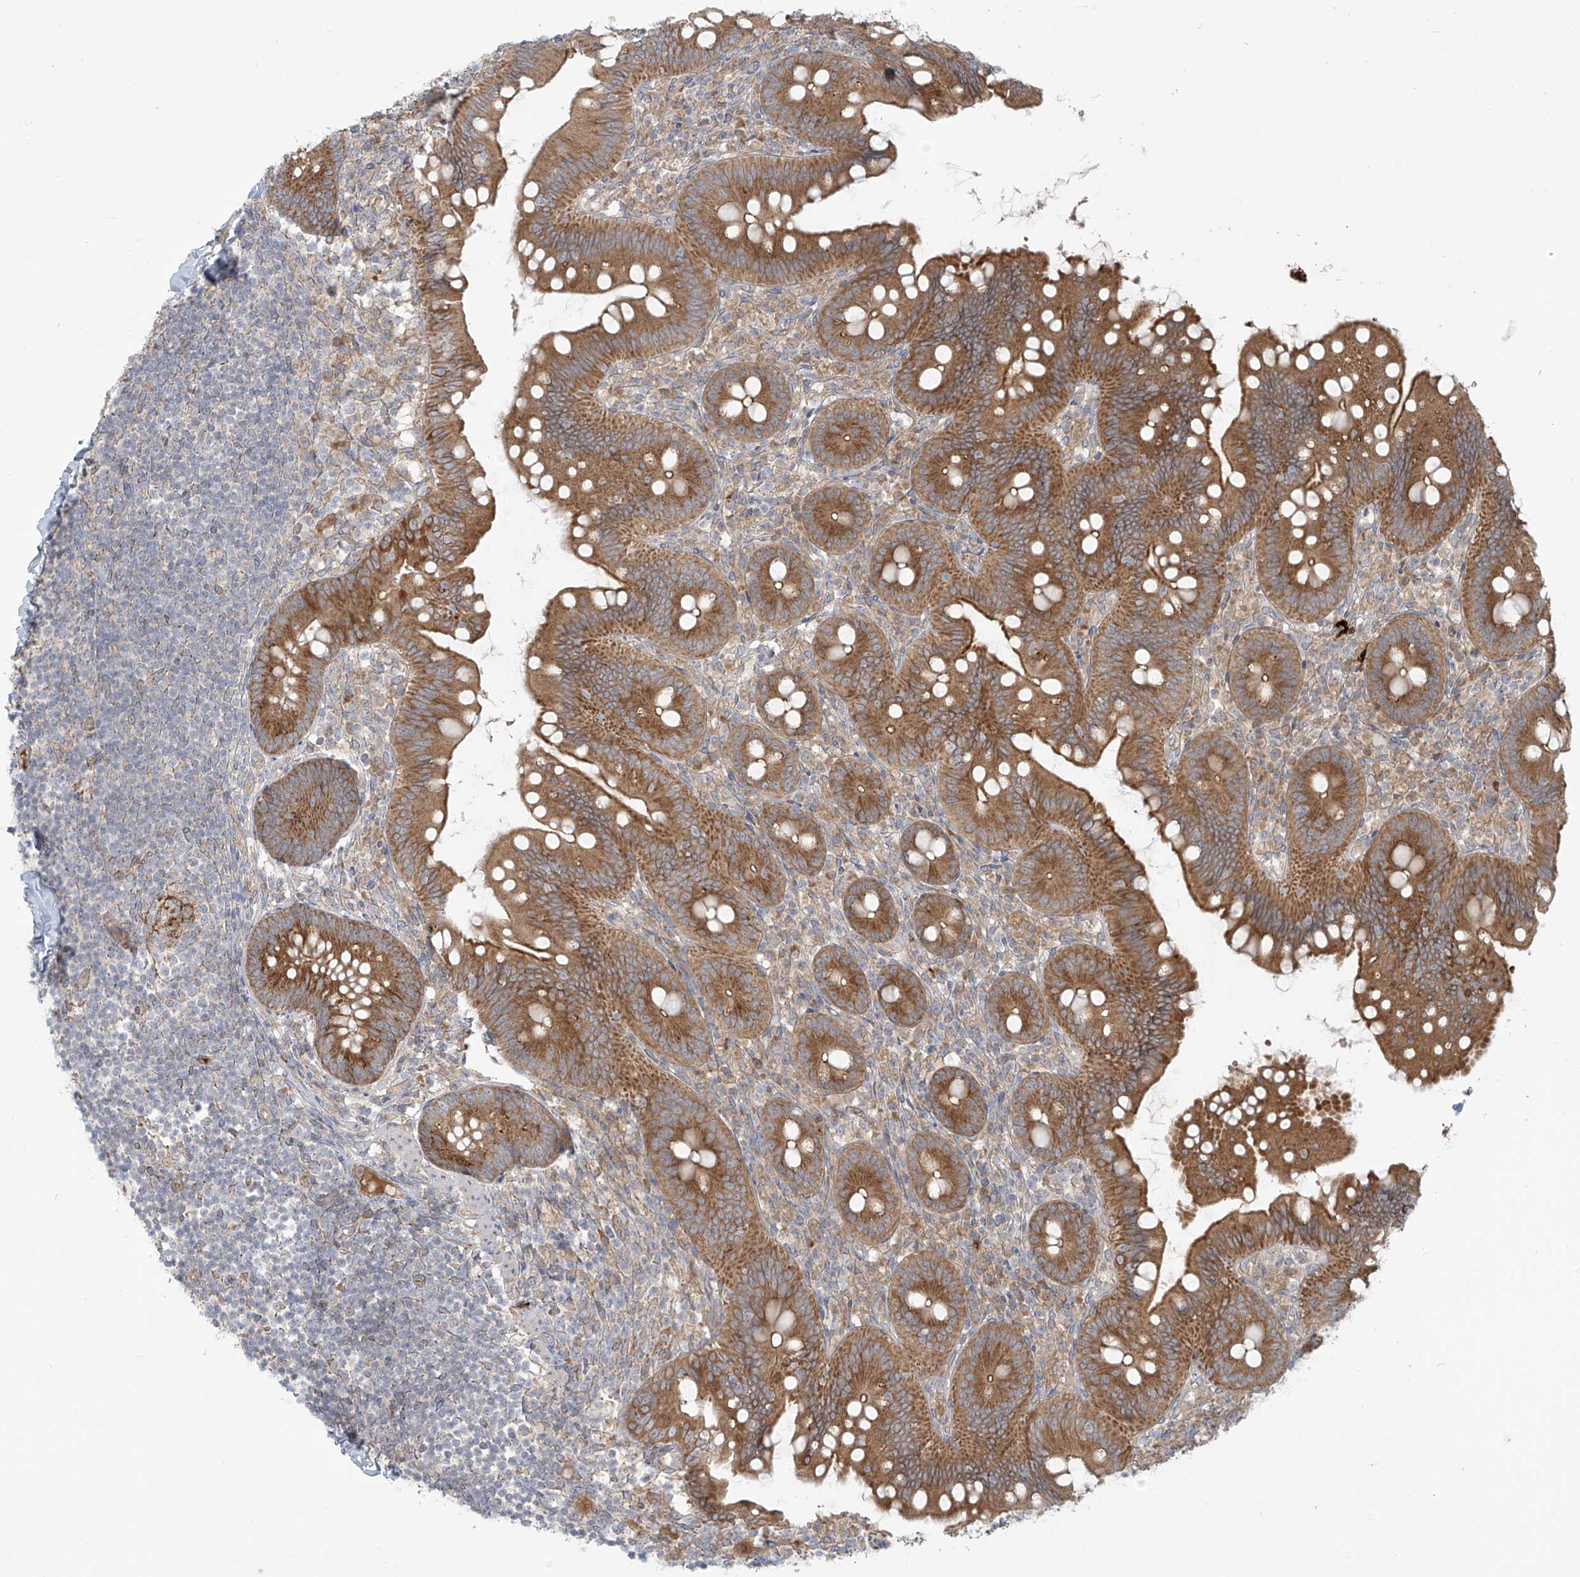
{"staining": {"intensity": "moderate", "quantity": ">75%", "location": "cytoplasmic/membranous"}, "tissue": "appendix", "cell_type": "Glandular cells", "image_type": "normal", "snomed": [{"axis": "morphology", "description": "Normal tissue, NOS"}, {"axis": "topography", "description": "Appendix"}], "caption": "IHC (DAB) staining of normal human appendix reveals moderate cytoplasmic/membranous protein positivity in approximately >75% of glandular cells.", "gene": "LZTS3", "patient": {"sex": "female", "age": 62}}